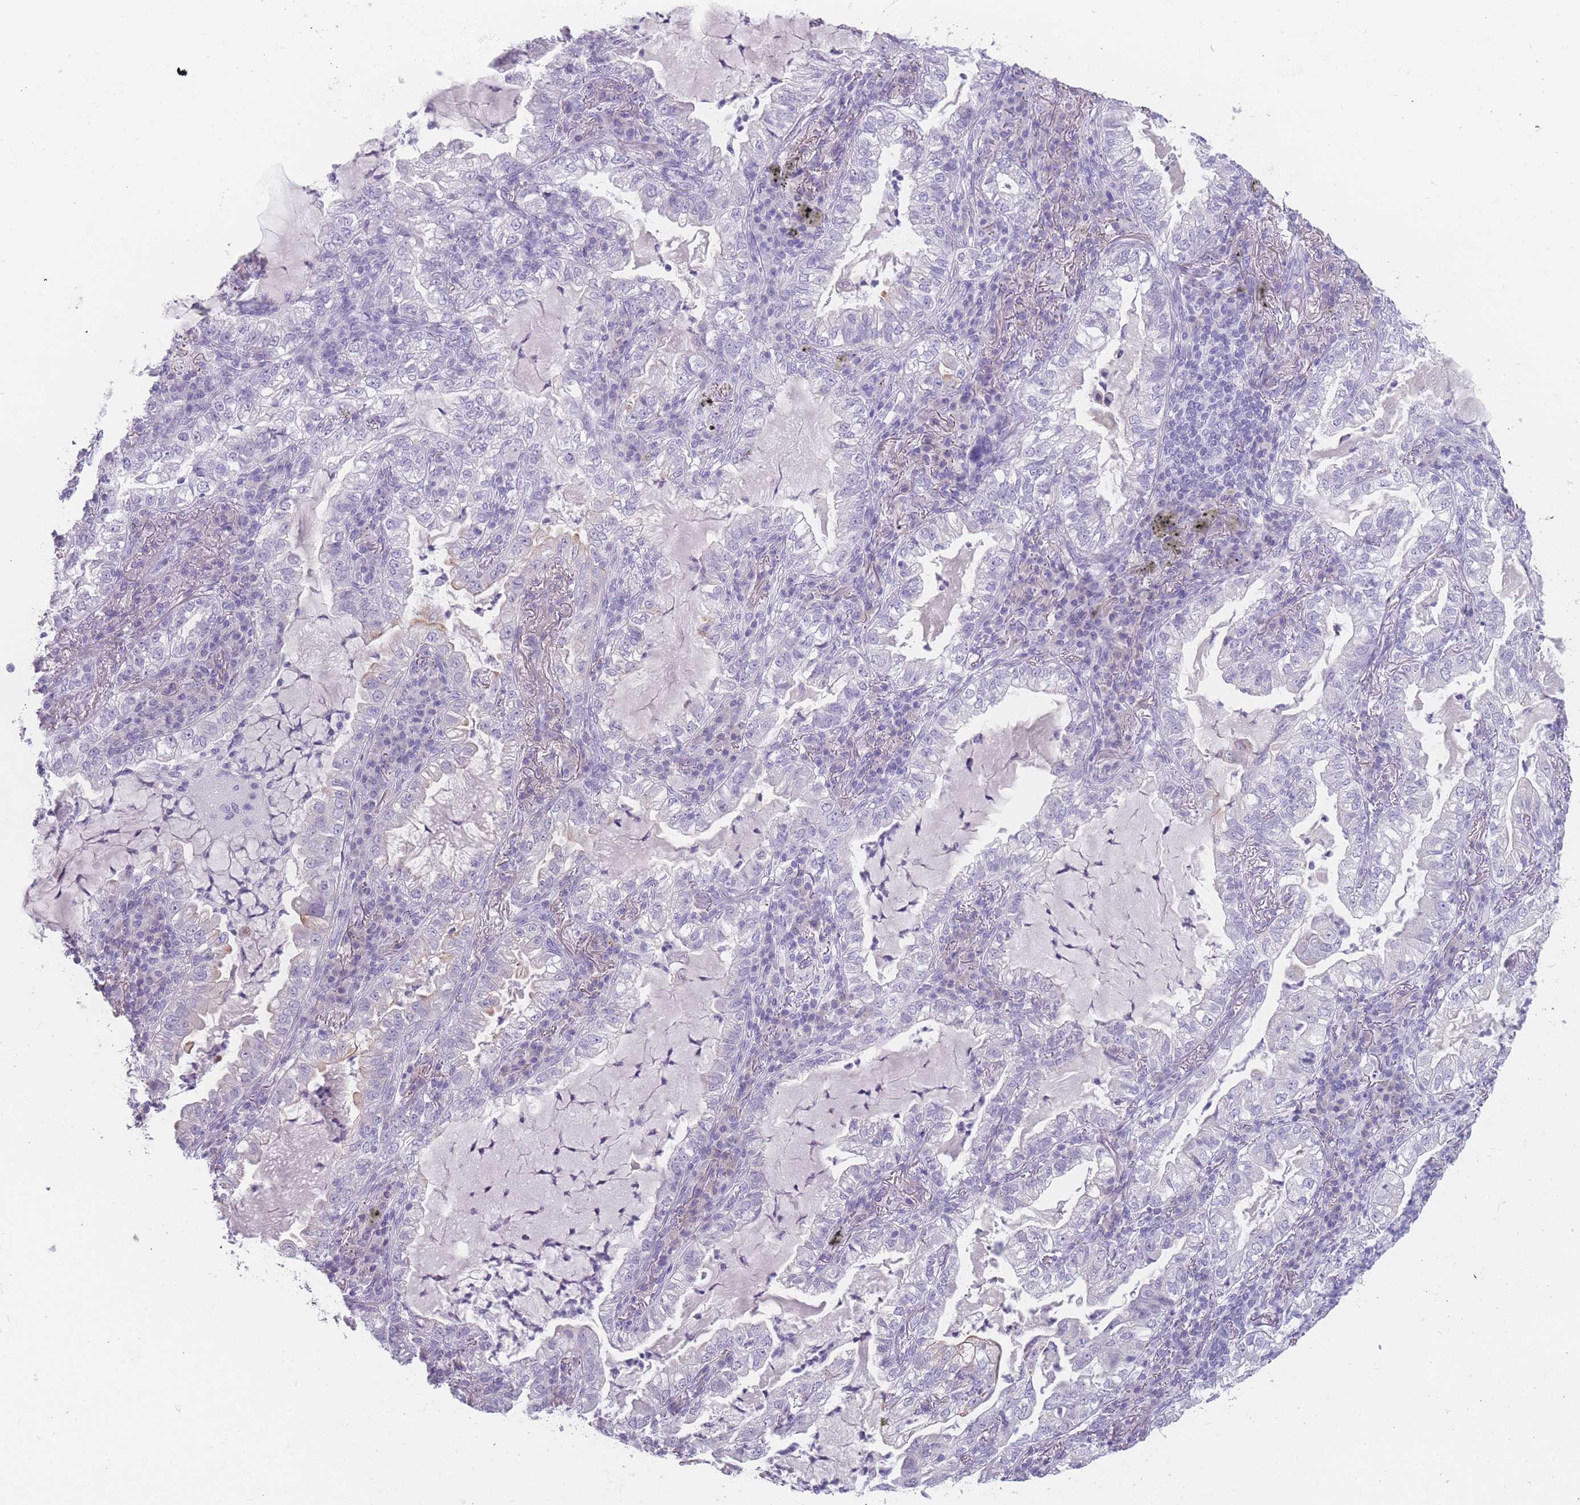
{"staining": {"intensity": "negative", "quantity": "none", "location": "none"}, "tissue": "lung cancer", "cell_type": "Tumor cells", "image_type": "cancer", "snomed": [{"axis": "morphology", "description": "Adenocarcinoma, NOS"}, {"axis": "topography", "description": "Lung"}], "caption": "Tumor cells are negative for protein expression in human lung cancer (adenocarcinoma). (DAB (3,3'-diaminobenzidine) immunohistochemistry (IHC) visualized using brightfield microscopy, high magnification).", "gene": "PPFIA3", "patient": {"sex": "female", "age": 73}}